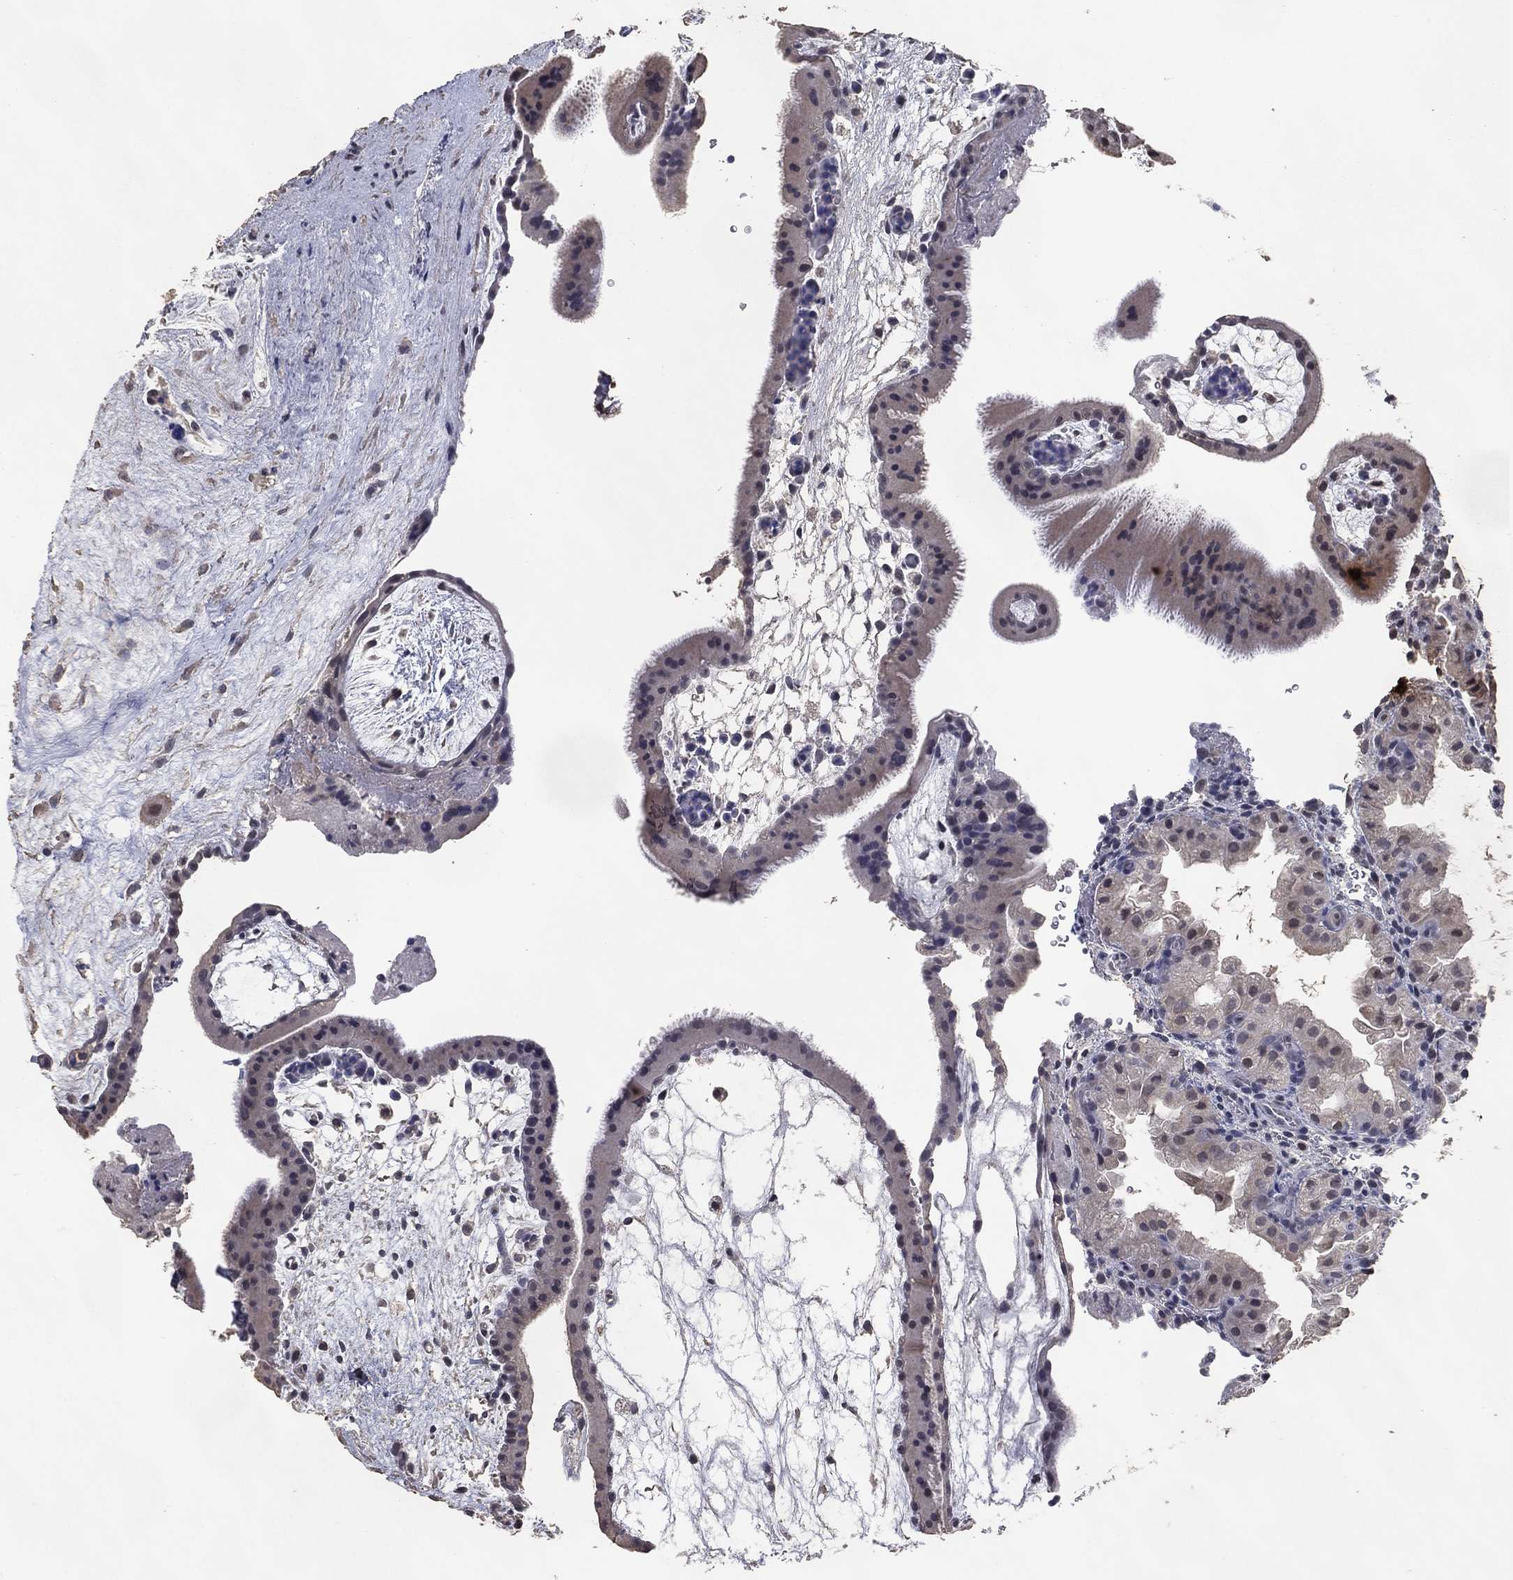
{"staining": {"intensity": "negative", "quantity": "none", "location": "none"}, "tissue": "placenta", "cell_type": "Decidual cells", "image_type": "normal", "snomed": [{"axis": "morphology", "description": "Normal tissue, NOS"}, {"axis": "topography", "description": "Placenta"}], "caption": "Immunohistochemical staining of normal placenta exhibits no significant expression in decidual cells. (Immunohistochemistry, brightfield microscopy, high magnification).", "gene": "DSG1", "patient": {"sex": "female", "age": 19}}